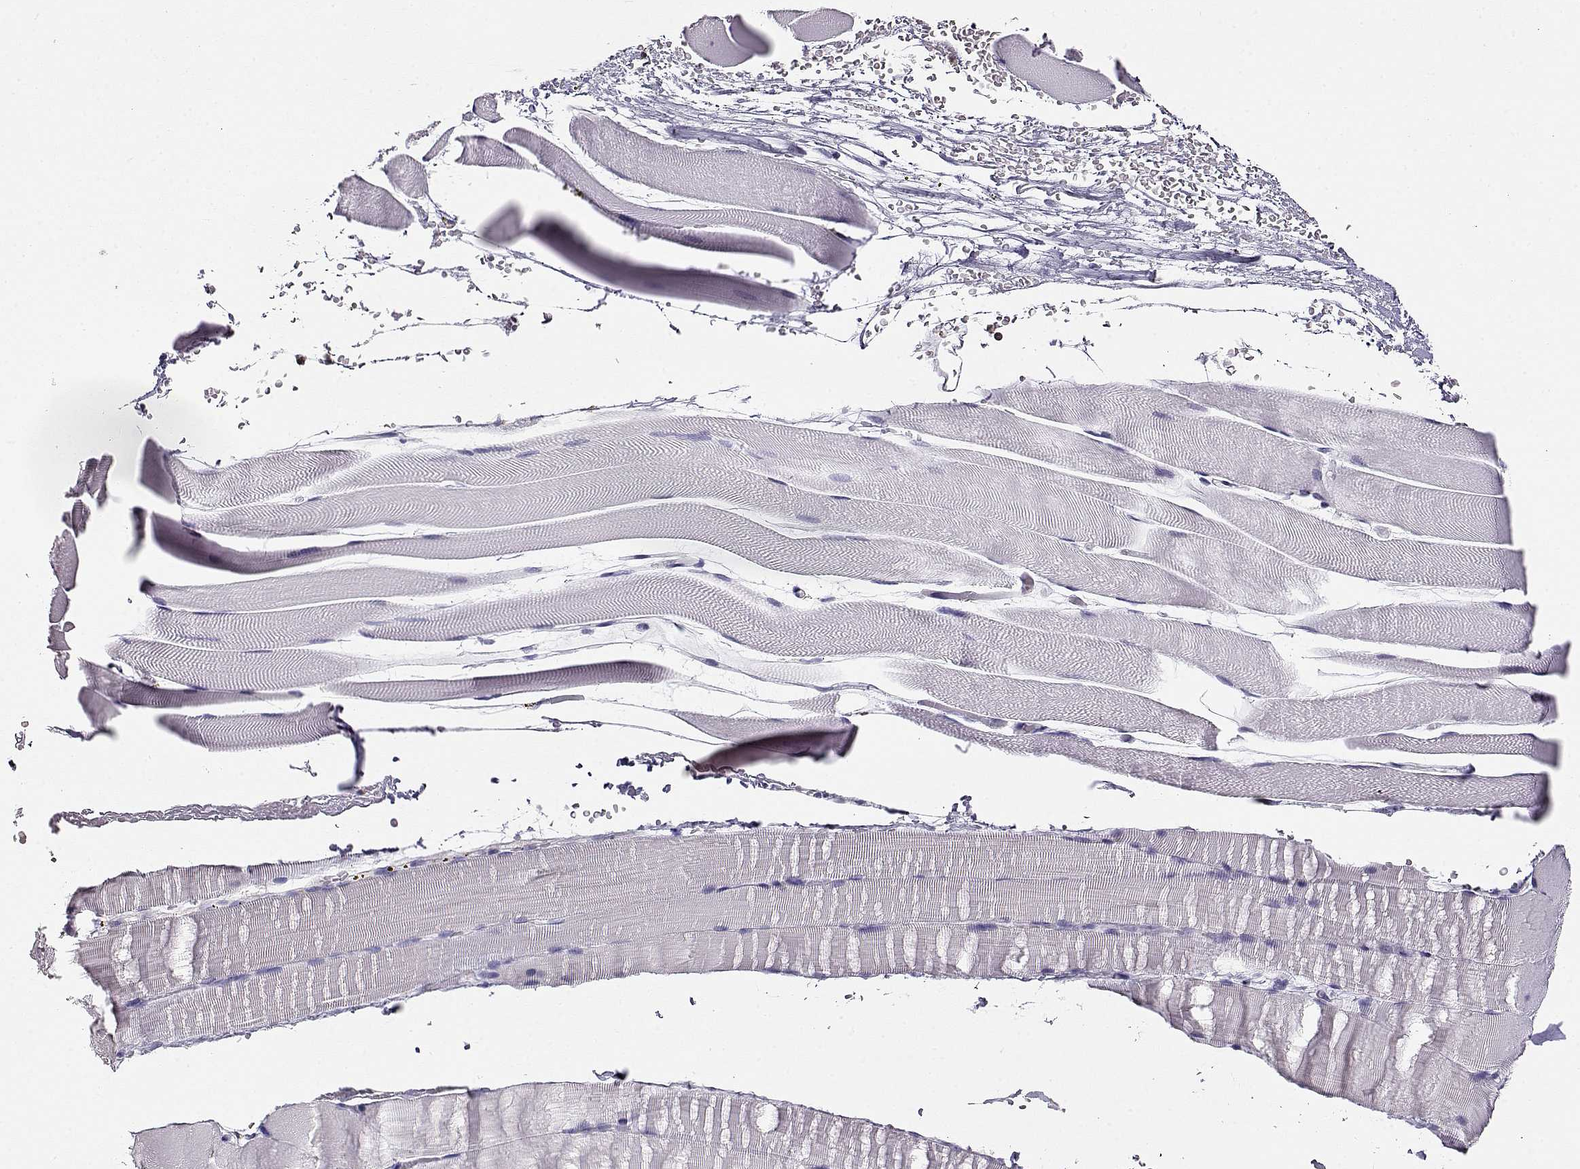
{"staining": {"intensity": "negative", "quantity": "none", "location": "none"}, "tissue": "skeletal muscle", "cell_type": "Myocytes", "image_type": "normal", "snomed": [{"axis": "morphology", "description": "Normal tissue, NOS"}, {"axis": "topography", "description": "Skeletal muscle"}], "caption": "The immunohistochemistry micrograph has no significant staining in myocytes of skeletal muscle. The staining was performed using DAB to visualize the protein expression in brown, while the nuclei were stained in blue with hematoxylin (Magnification: 20x).", "gene": "CCR8", "patient": {"sex": "female", "age": 37}}